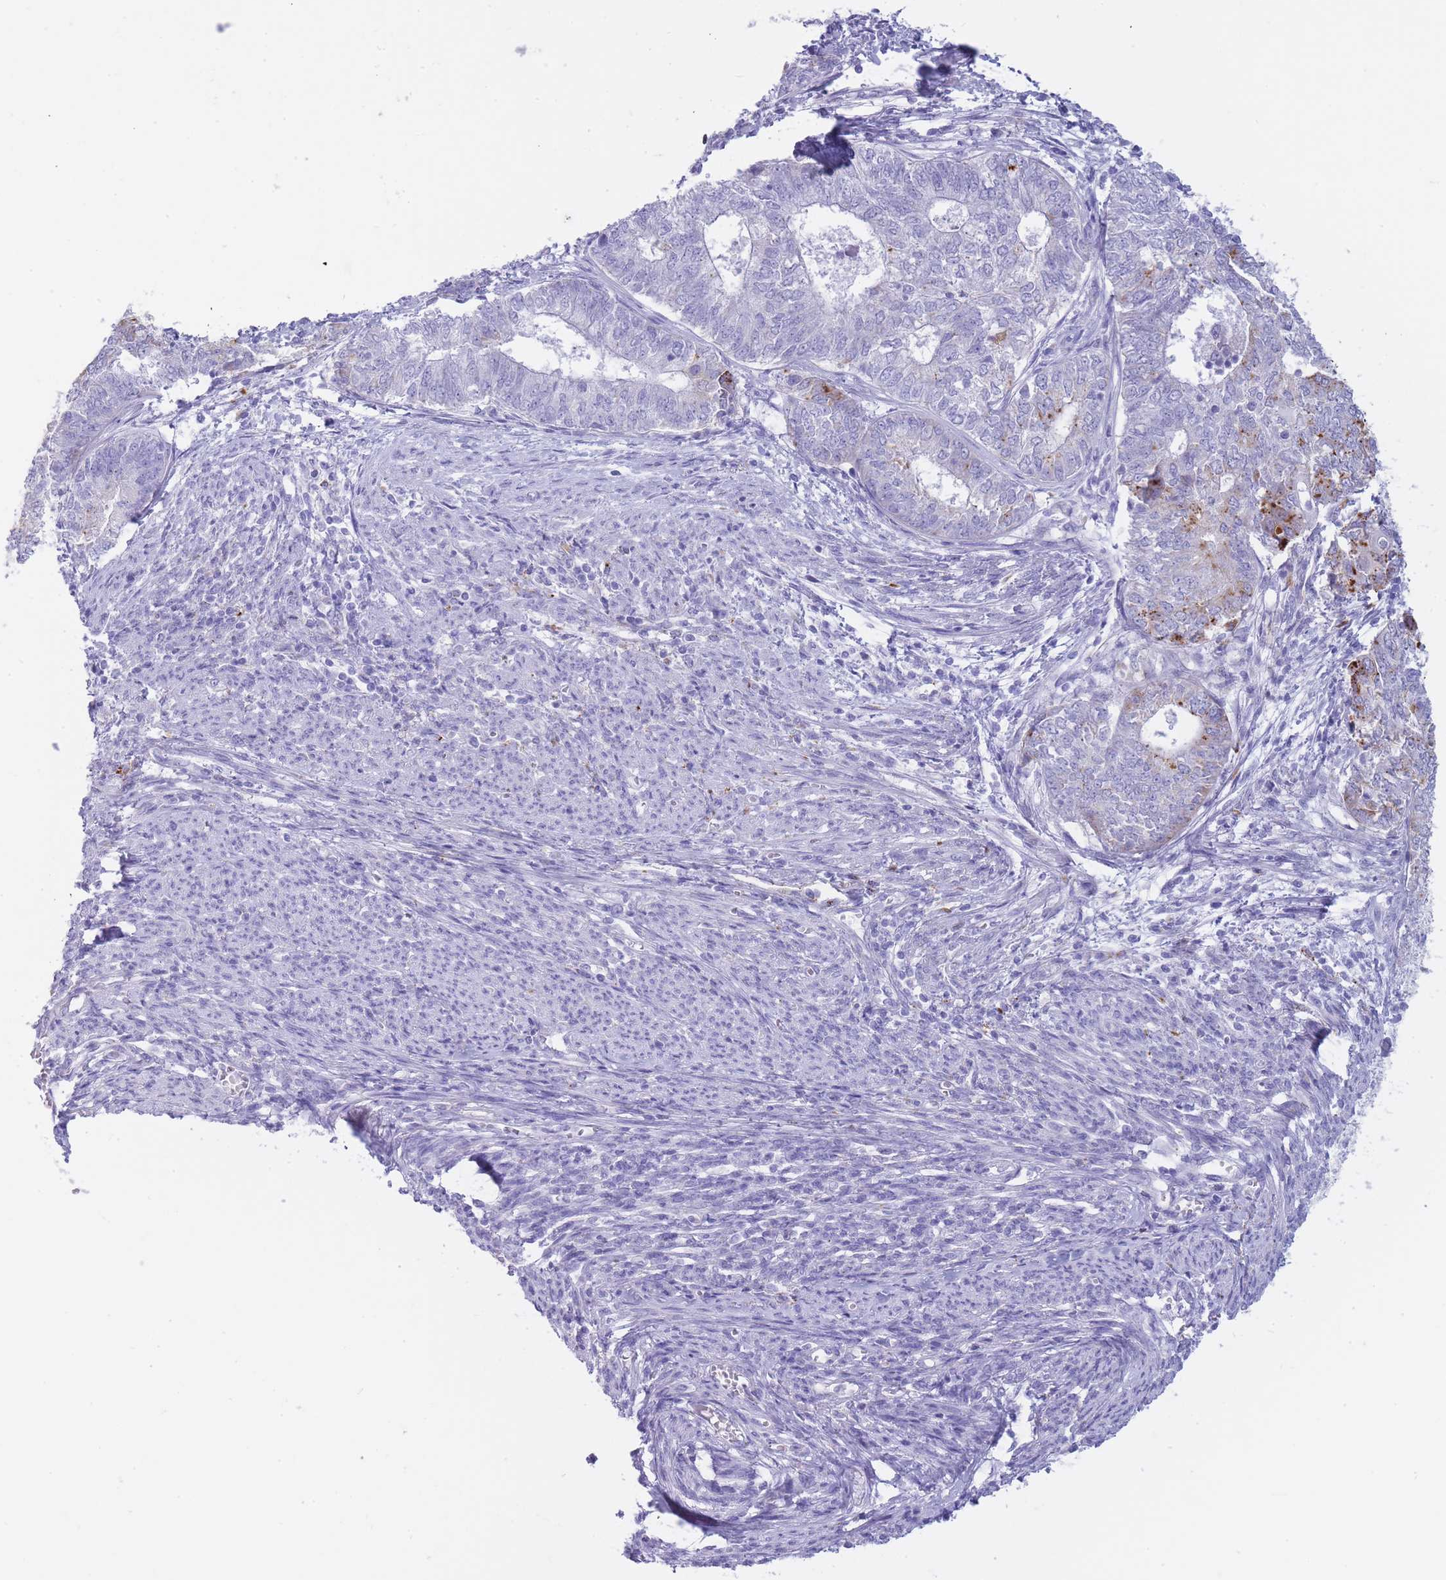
{"staining": {"intensity": "moderate", "quantity": "<25%", "location": "cytoplasmic/membranous"}, "tissue": "endometrial cancer", "cell_type": "Tumor cells", "image_type": "cancer", "snomed": [{"axis": "morphology", "description": "Adenocarcinoma, NOS"}, {"axis": "topography", "description": "Endometrium"}], "caption": "The histopathology image reveals staining of endometrial adenocarcinoma, revealing moderate cytoplasmic/membranous protein positivity (brown color) within tumor cells.", "gene": "GAA", "patient": {"sex": "female", "age": 62}}